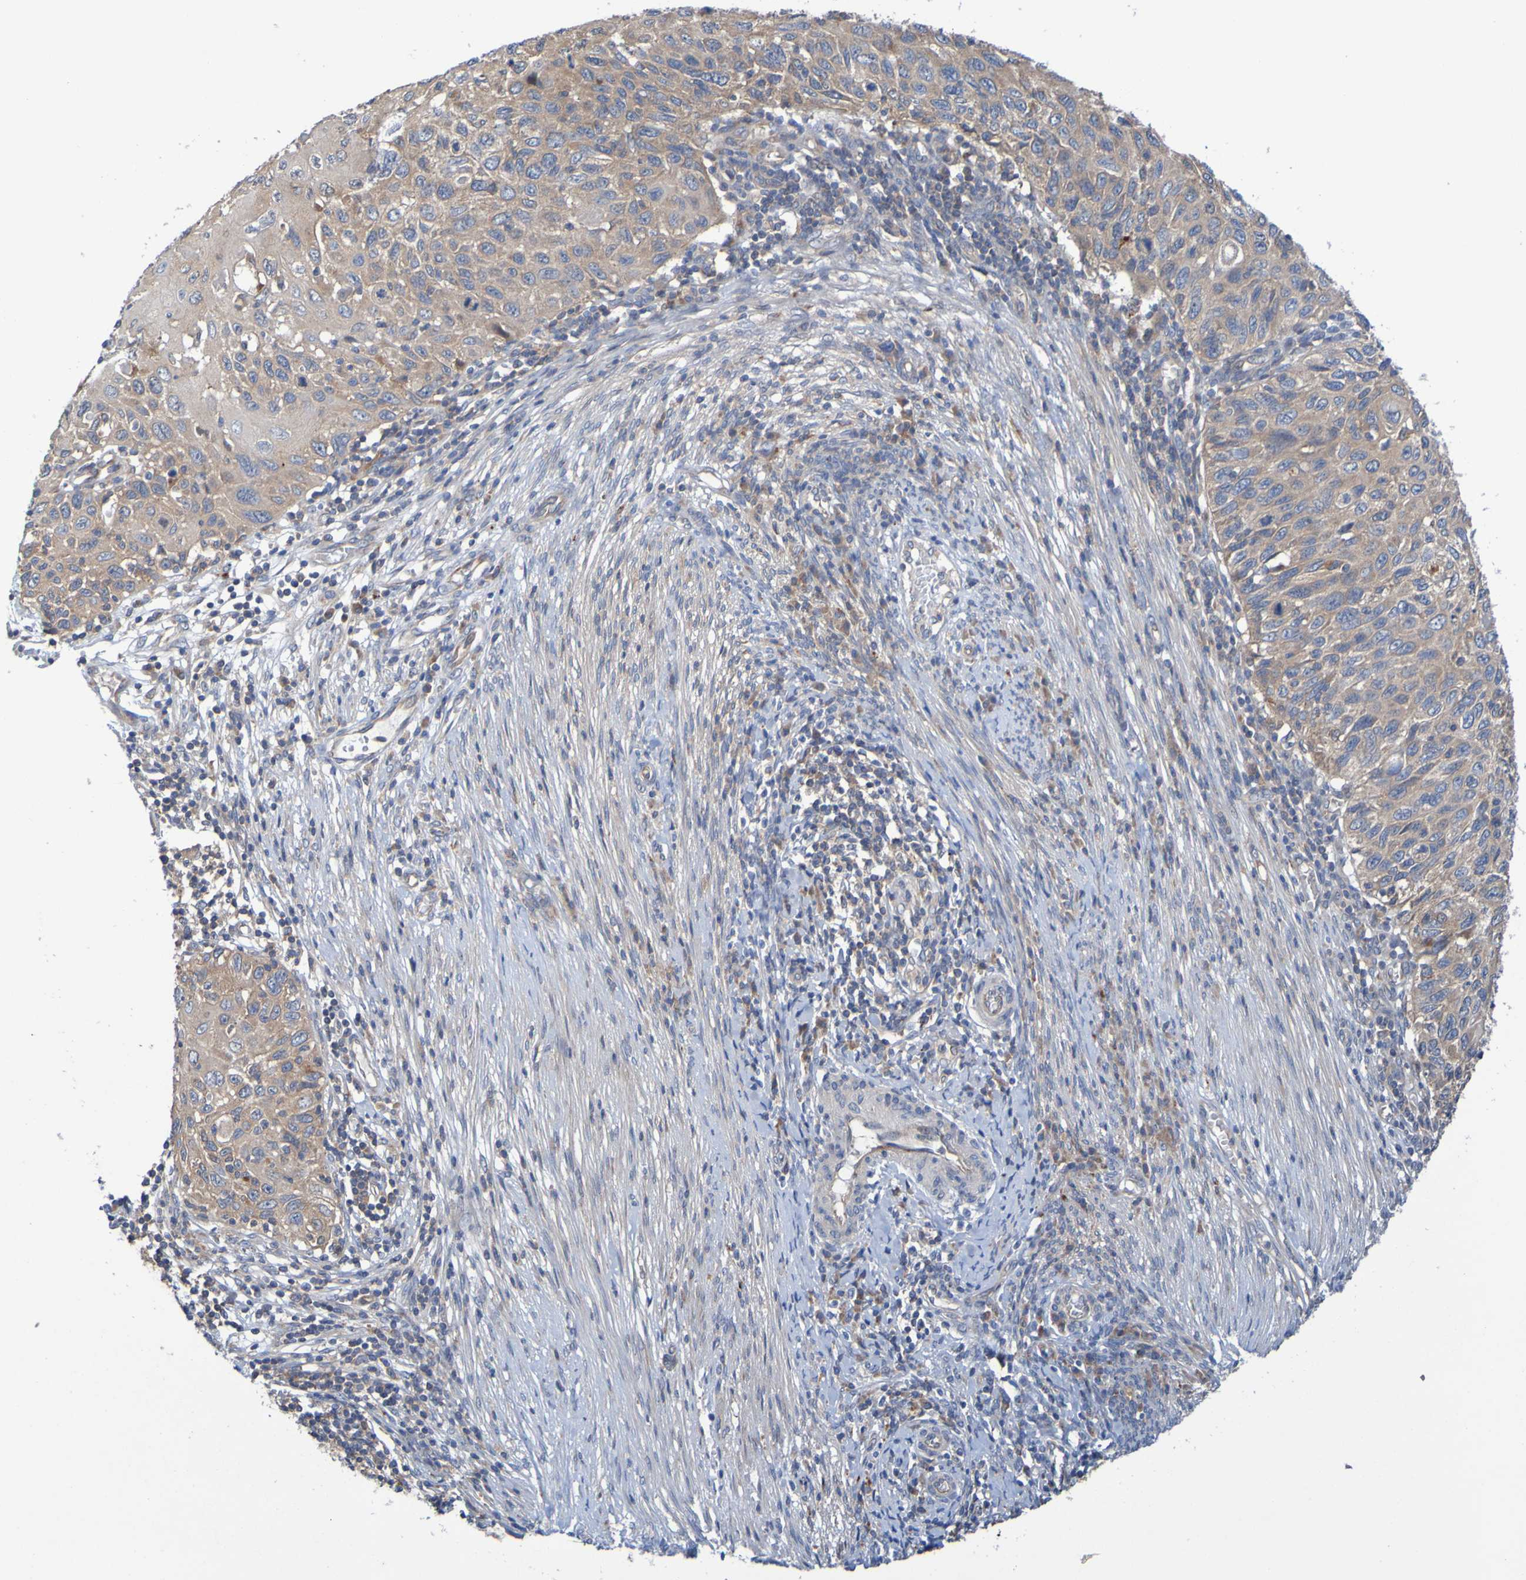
{"staining": {"intensity": "moderate", "quantity": ">75%", "location": "cytoplasmic/membranous"}, "tissue": "cervical cancer", "cell_type": "Tumor cells", "image_type": "cancer", "snomed": [{"axis": "morphology", "description": "Squamous cell carcinoma, NOS"}, {"axis": "topography", "description": "Cervix"}], "caption": "Tumor cells exhibit medium levels of moderate cytoplasmic/membranous staining in approximately >75% of cells in human squamous cell carcinoma (cervical).", "gene": "SDK1", "patient": {"sex": "female", "age": 70}}